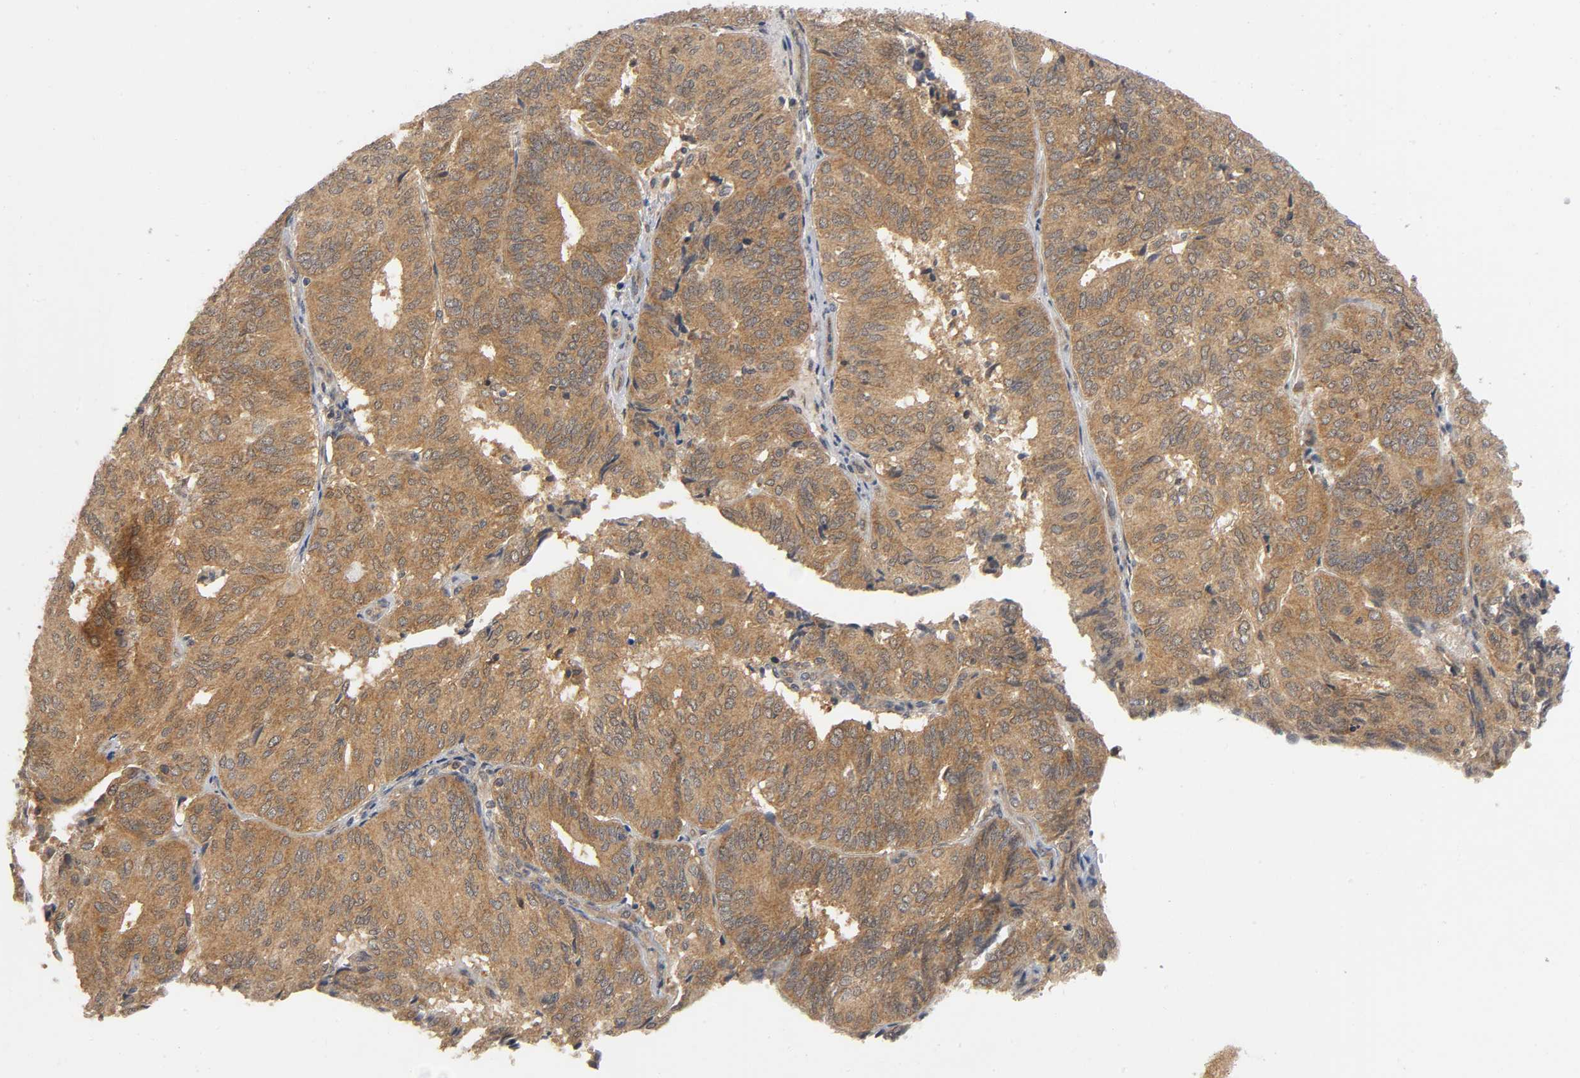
{"staining": {"intensity": "moderate", "quantity": ">75%", "location": "cytoplasmic/membranous"}, "tissue": "endometrial cancer", "cell_type": "Tumor cells", "image_type": "cancer", "snomed": [{"axis": "morphology", "description": "Adenocarcinoma, NOS"}, {"axis": "topography", "description": "Uterus"}], "caption": "Endometrial adenocarcinoma stained for a protein exhibits moderate cytoplasmic/membranous positivity in tumor cells.", "gene": "MAPK8", "patient": {"sex": "female", "age": 60}}